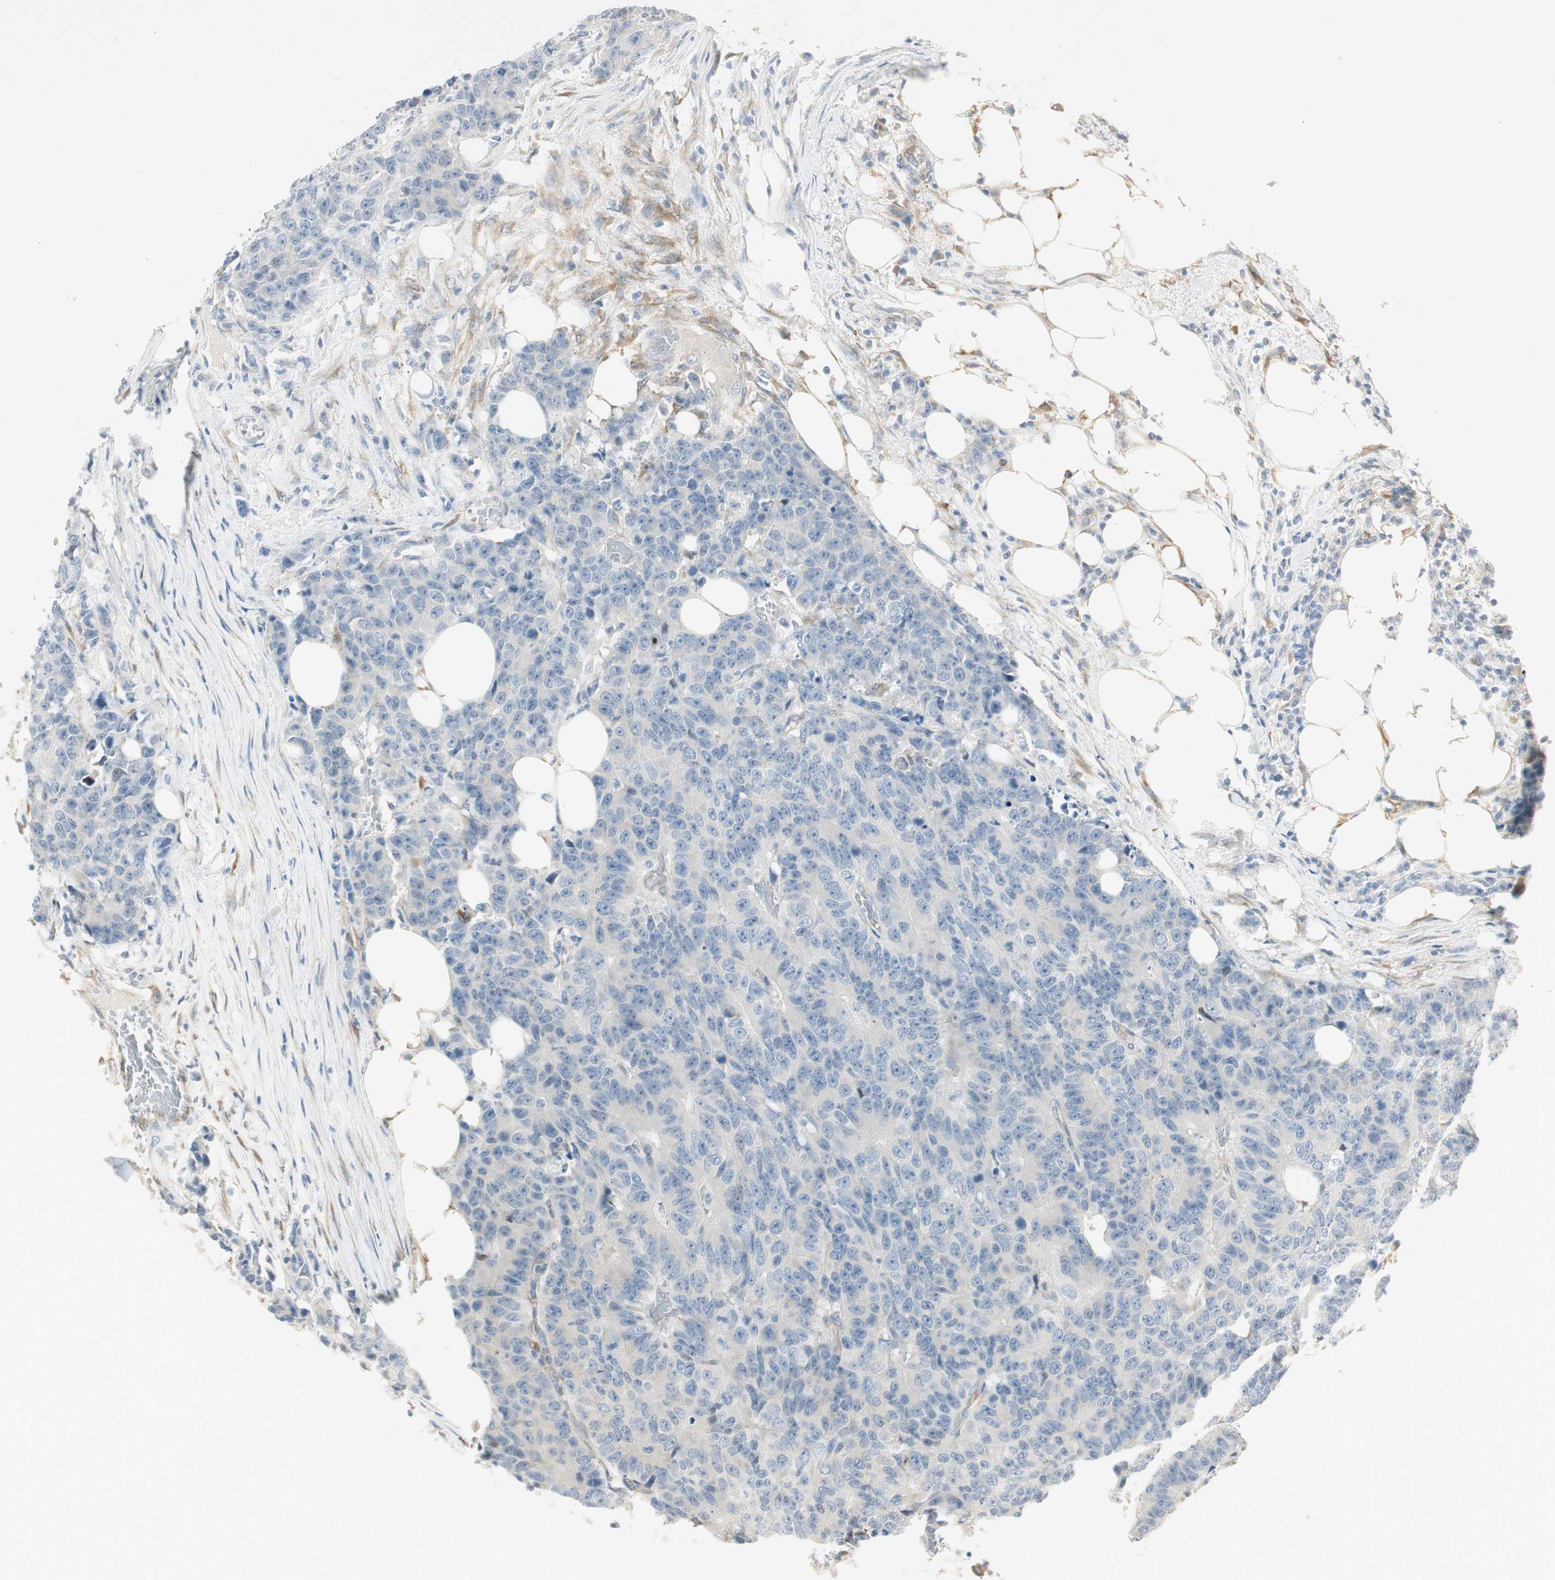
{"staining": {"intensity": "negative", "quantity": "none", "location": "none"}, "tissue": "colorectal cancer", "cell_type": "Tumor cells", "image_type": "cancer", "snomed": [{"axis": "morphology", "description": "Adenocarcinoma, NOS"}, {"axis": "topography", "description": "Colon"}], "caption": "Immunohistochemistry (IHC) of colorectal cancer (adenocarcinoma) exhibits no expression in tumor cells. (Stains: DAB (3,3'-diaminobenzidine) immunohistochemistry with hematoxylin counter stain, Microscopy: brightfield microscopy at high magnification).", "gene": "STON1-GTF2A1L", "patient": {"sex": "female", "age": 86}}